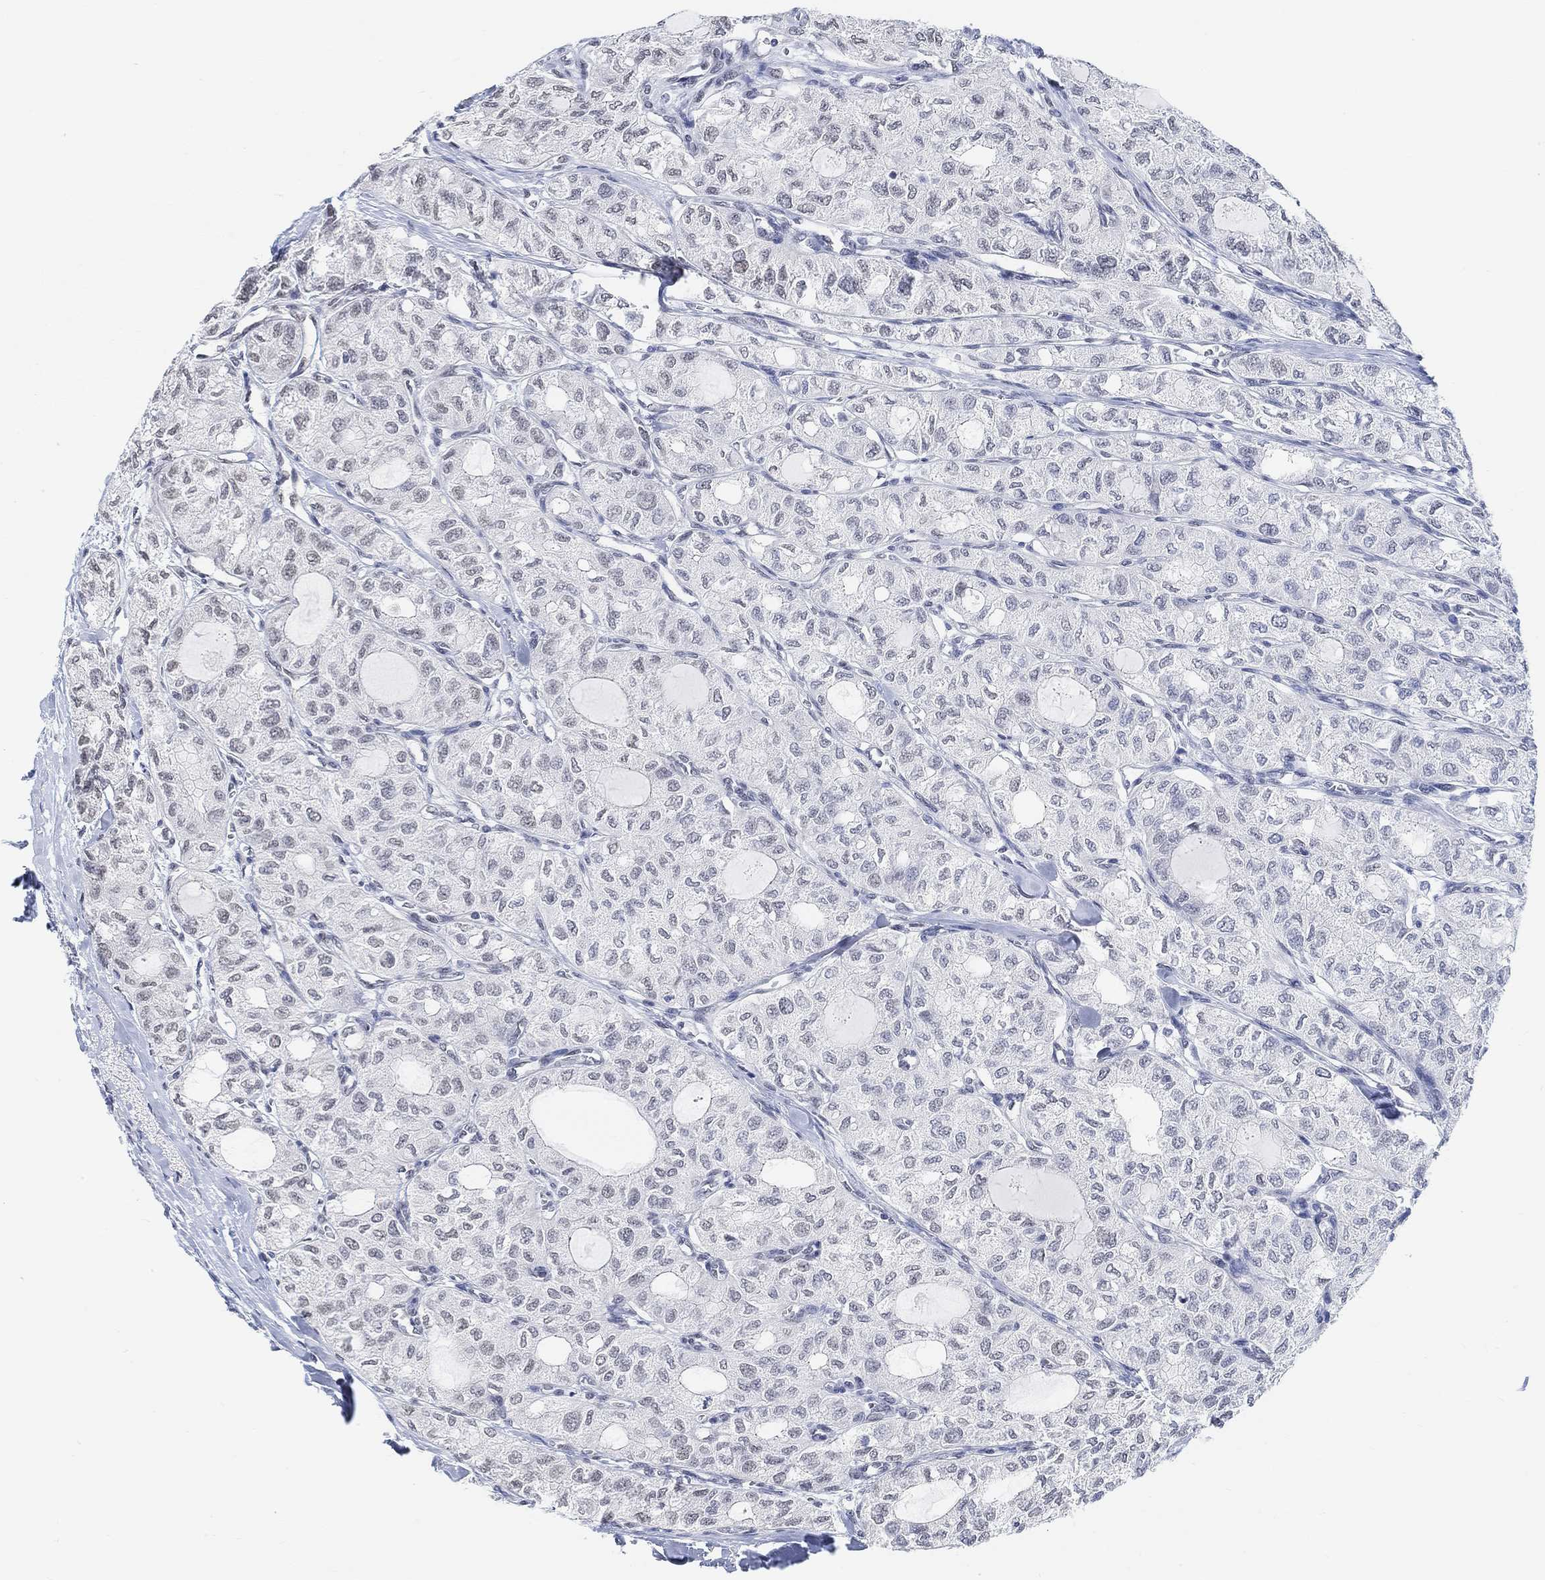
{"staining": {"intensity": "negative", "quantity": "none", "location": "none"}, "tissue": "thyroid cancer", "cell_type": "Tumor cells", "image_type": "cancer", "snomed": [{"axis": "morphology", "description": "Follicular adenoma carcinoma, NOS"}, {"axis": "topography", "description": "Thyroid gland"}], "caption": "Human thyroid cancer stained for a protein using immunohistochemistry (IHC) exhibits no expression in tumor cells.", "gene": "PURG", "patient": {"sex": "male", "age": 75}}